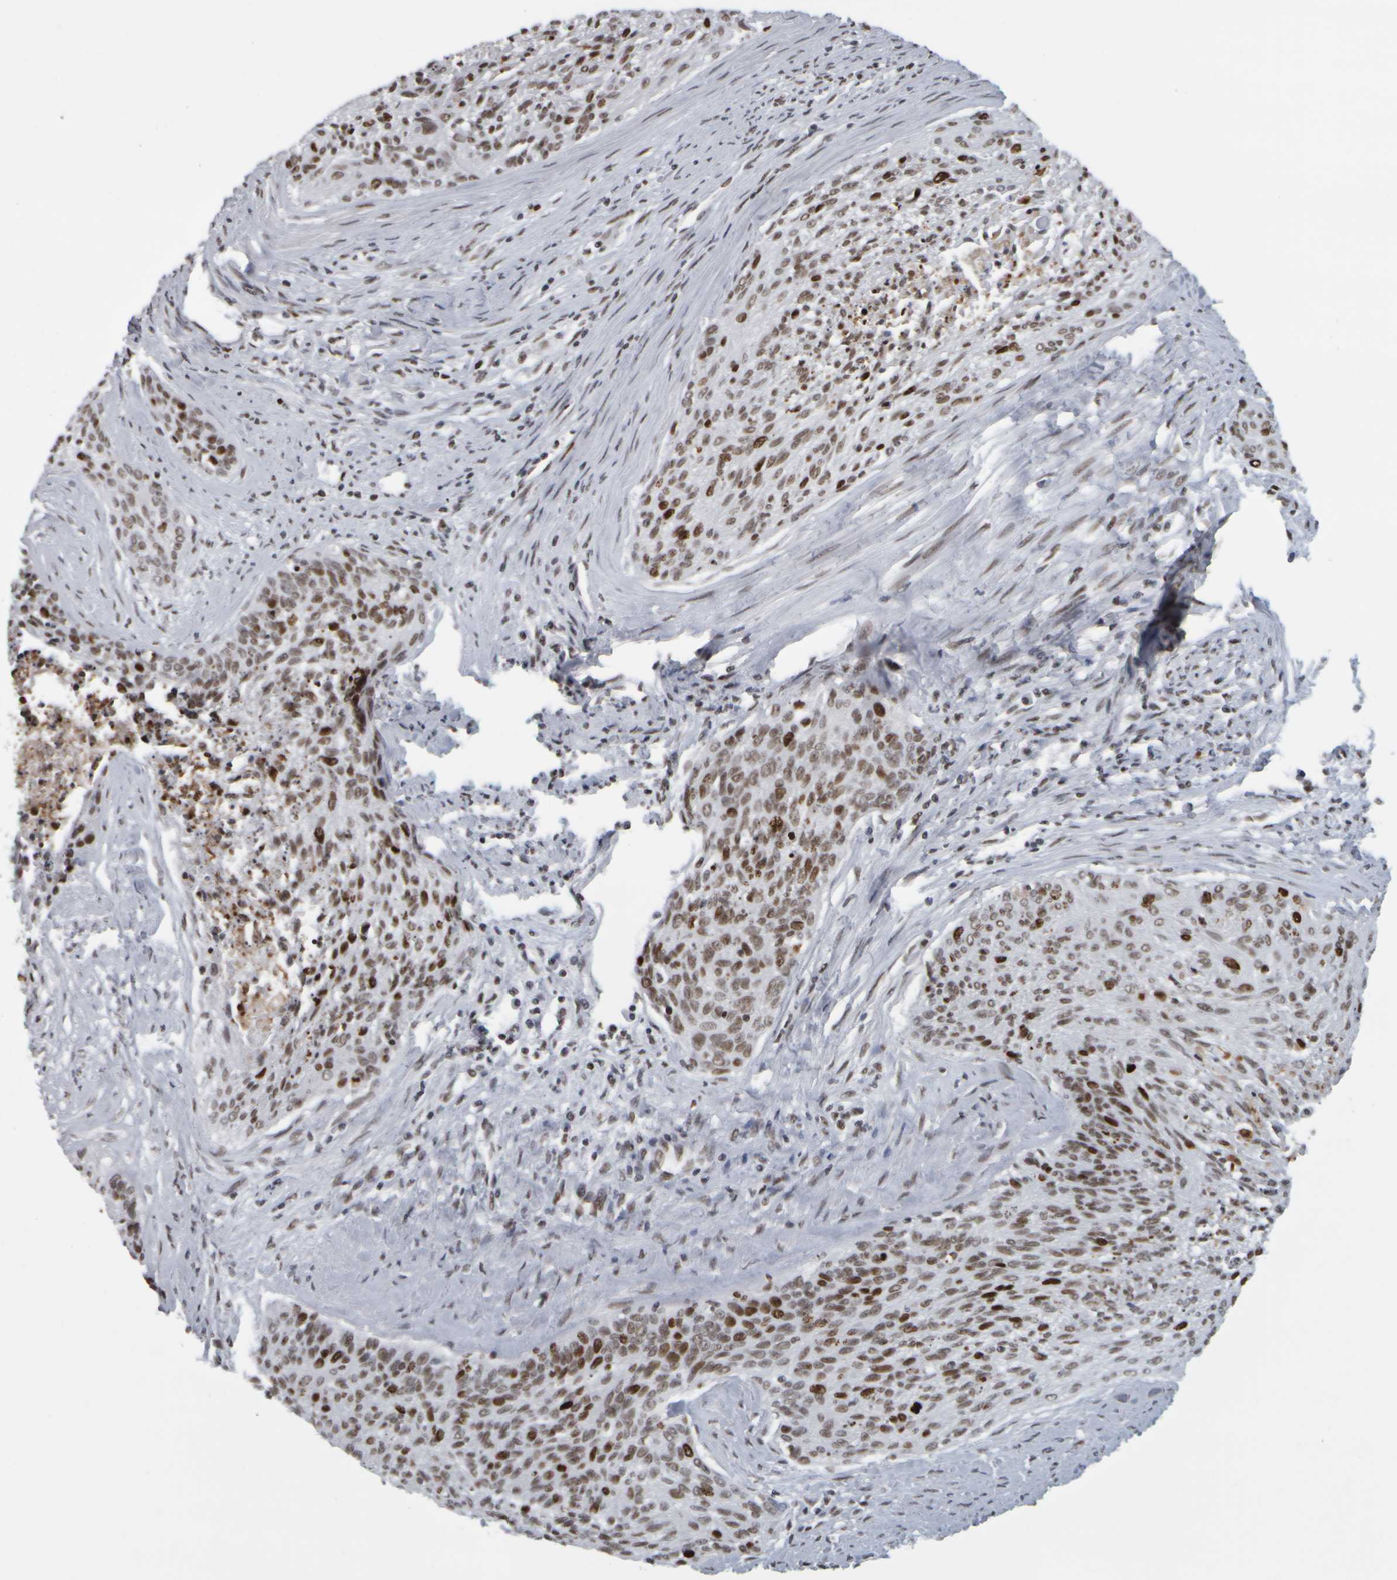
{"staining": {"intensity": "strong", "quantity": ">75%", "location": "nuclear"}, "tissue": "cervical cancer", "cell_type": "Tumor cells", "image_type": "cancer", "snomed": [{"axis": "morphology", "description": "Squamous cell carcinoma, NOS"}, {"axis": "topography", "description": "Cervix"}], "caption": "Strong nuclear positivity is identified in about >75% of tumor cells in cervical squamous cell carcinoma.", "gene": "TOP2B", "patient": {"sex": "female", "age": 55}}